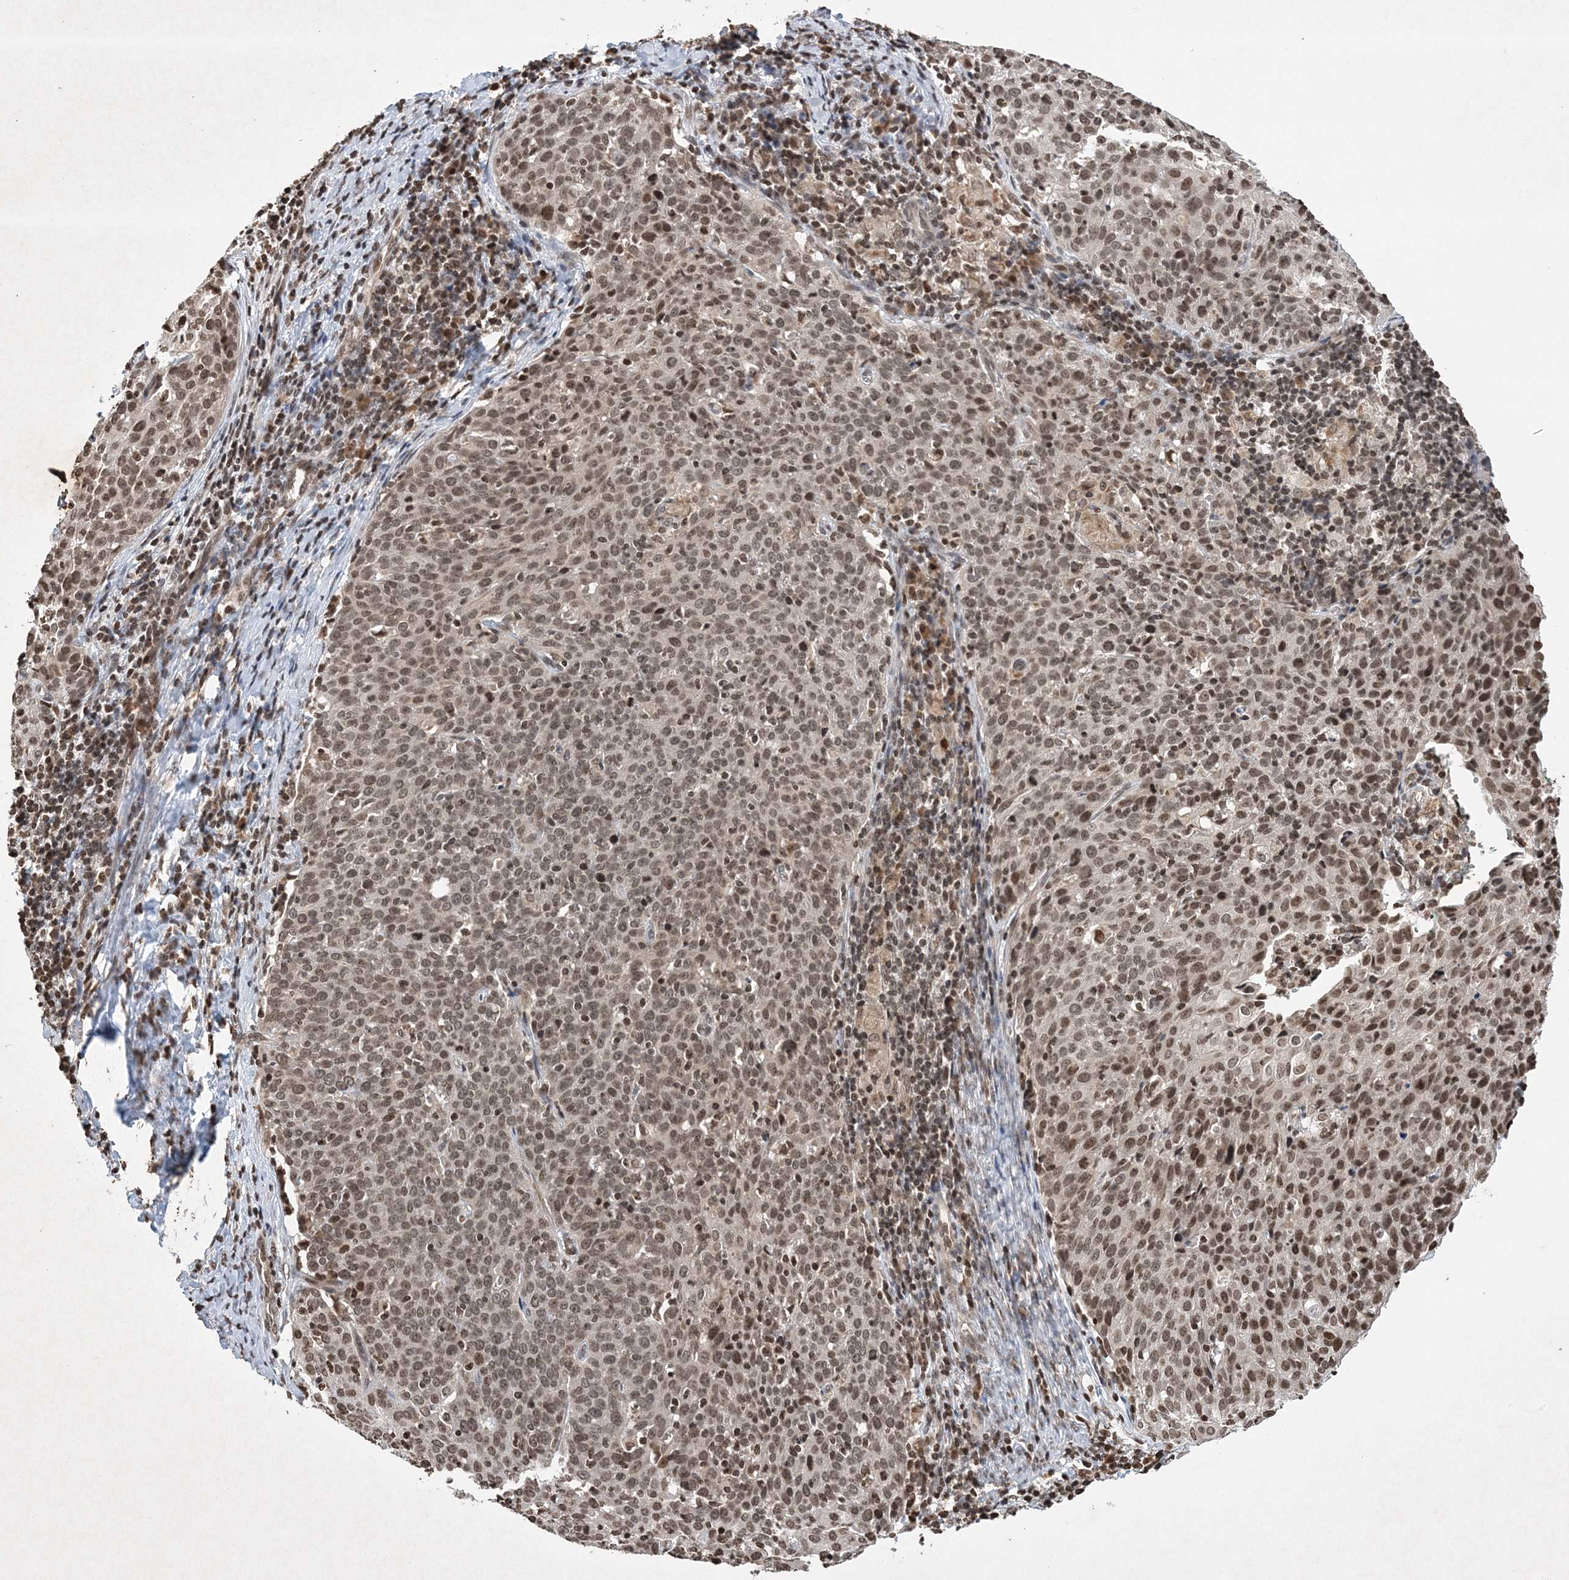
{"staining": {"intensity": "moderate", "quantity": ">75%", "location": "nuclear"}, "tissue": "cervical cancer", "cell_type": "Tumor cells", "image_type": "cancer", "snomed": [{"axis": "morphology", "description": "Squamous cell carcinoma, NOS"}, {"axis": "topography", "description": "Cervix"}], "caption": "Immunohistochemistry (IHC) photomicrograph of neoplastic tissue: human cervical cancer stained using immunohistochemistry (IHC) demonstrates medium levels of moderate protein expression localized specifically in the nuclear of tumor cells, appearing as a nuclear brown color.", "gene": "NEDD9", "patient": {"sex": "female", "age": 38}}